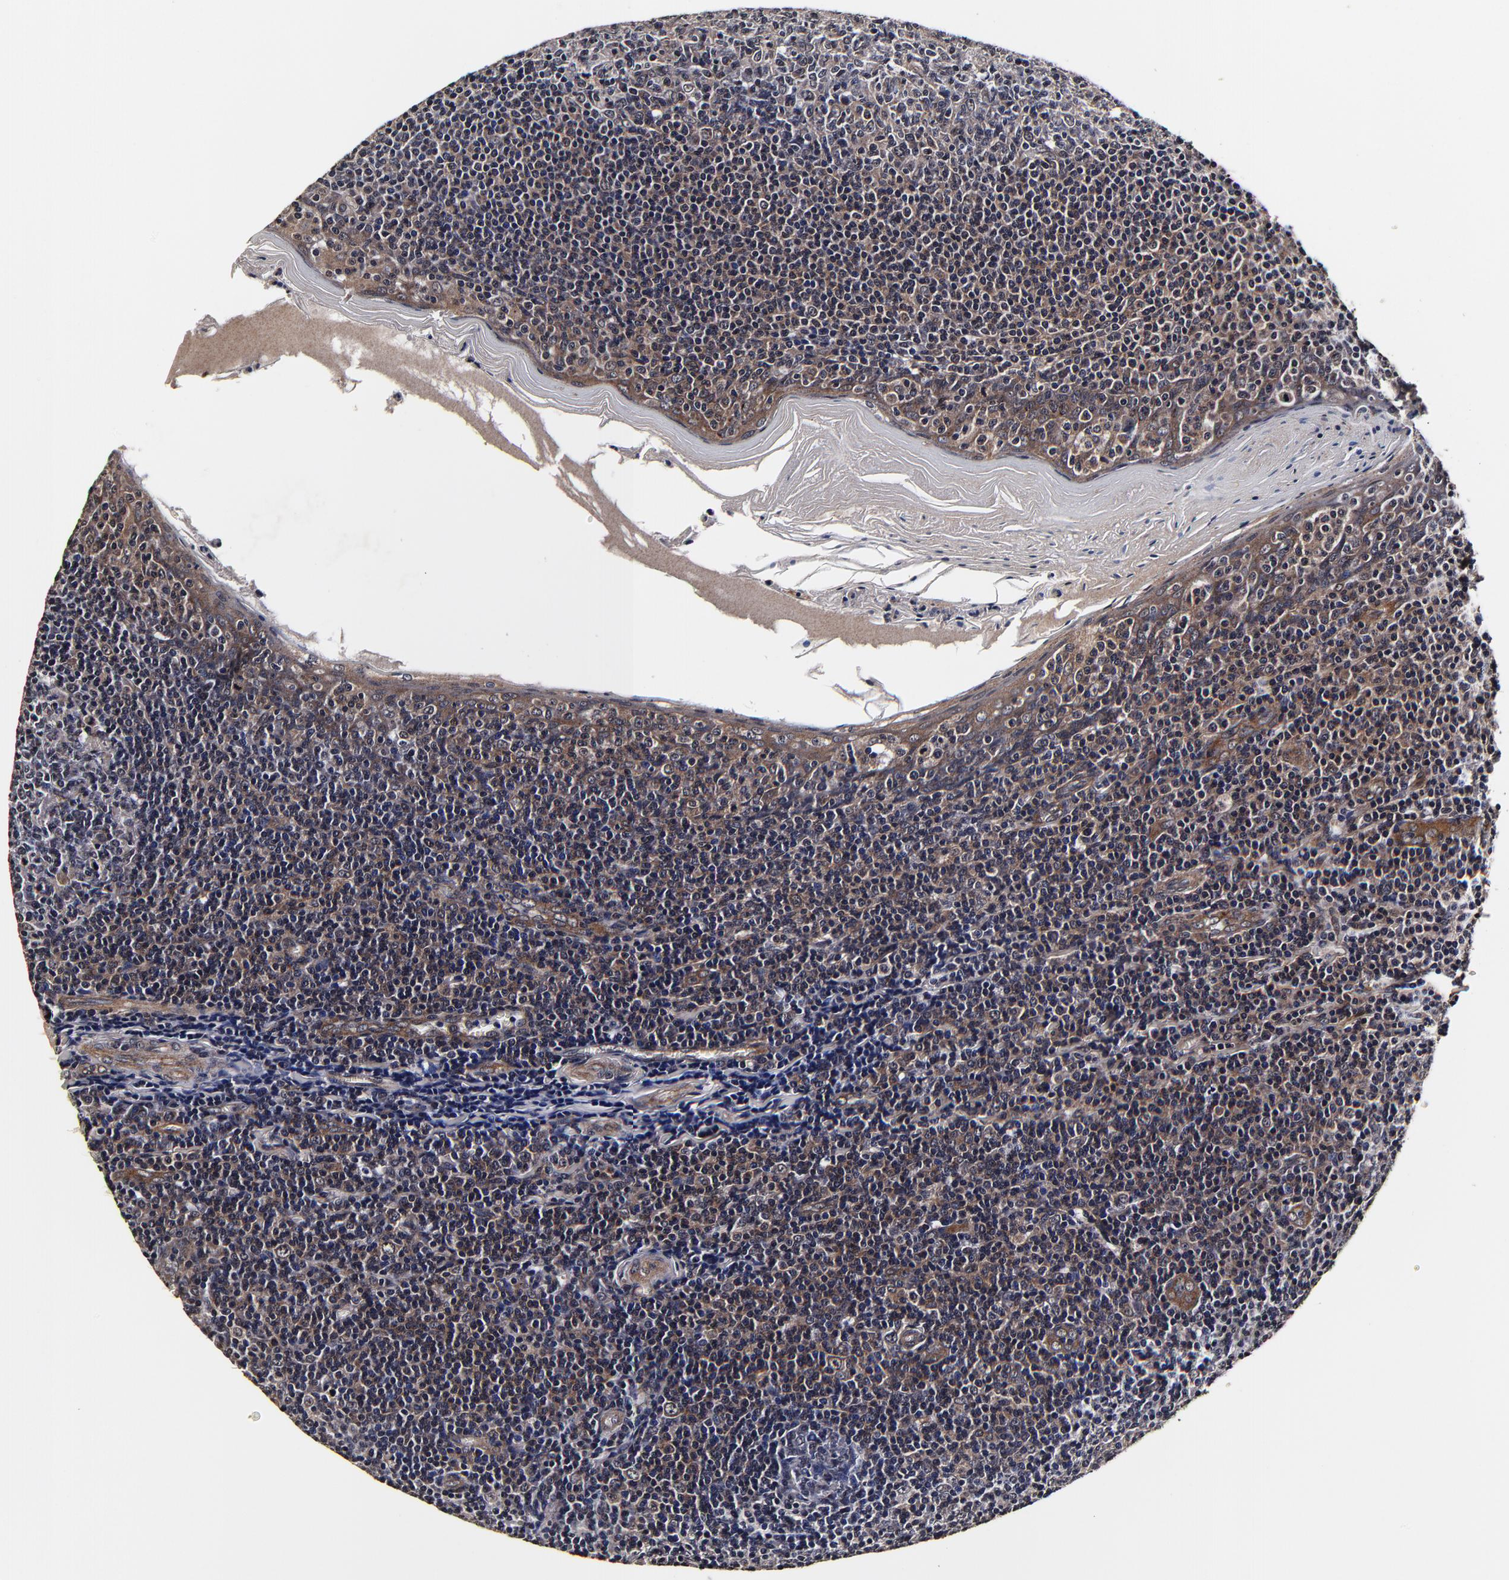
{"staining": {"intensity": "weak", "quantity": ">75%", "location": "cytoplasmic/membranous"}, "tissue": "tonsil", "cell_type": "Germinal center cells", "image_type": "normal", "snomed": [{"axis": "morphology", "description": "Normal tissue, NOS"}, {"axis": "topography", "description": "Tonsil"}], "caption": "The immunohistochemical stain labels weak cytoplasmic/membranous staining in germinal center cells of benign tonsil.", "gene": "MMP15", "patient": {"sex": "male", "age": 31}}